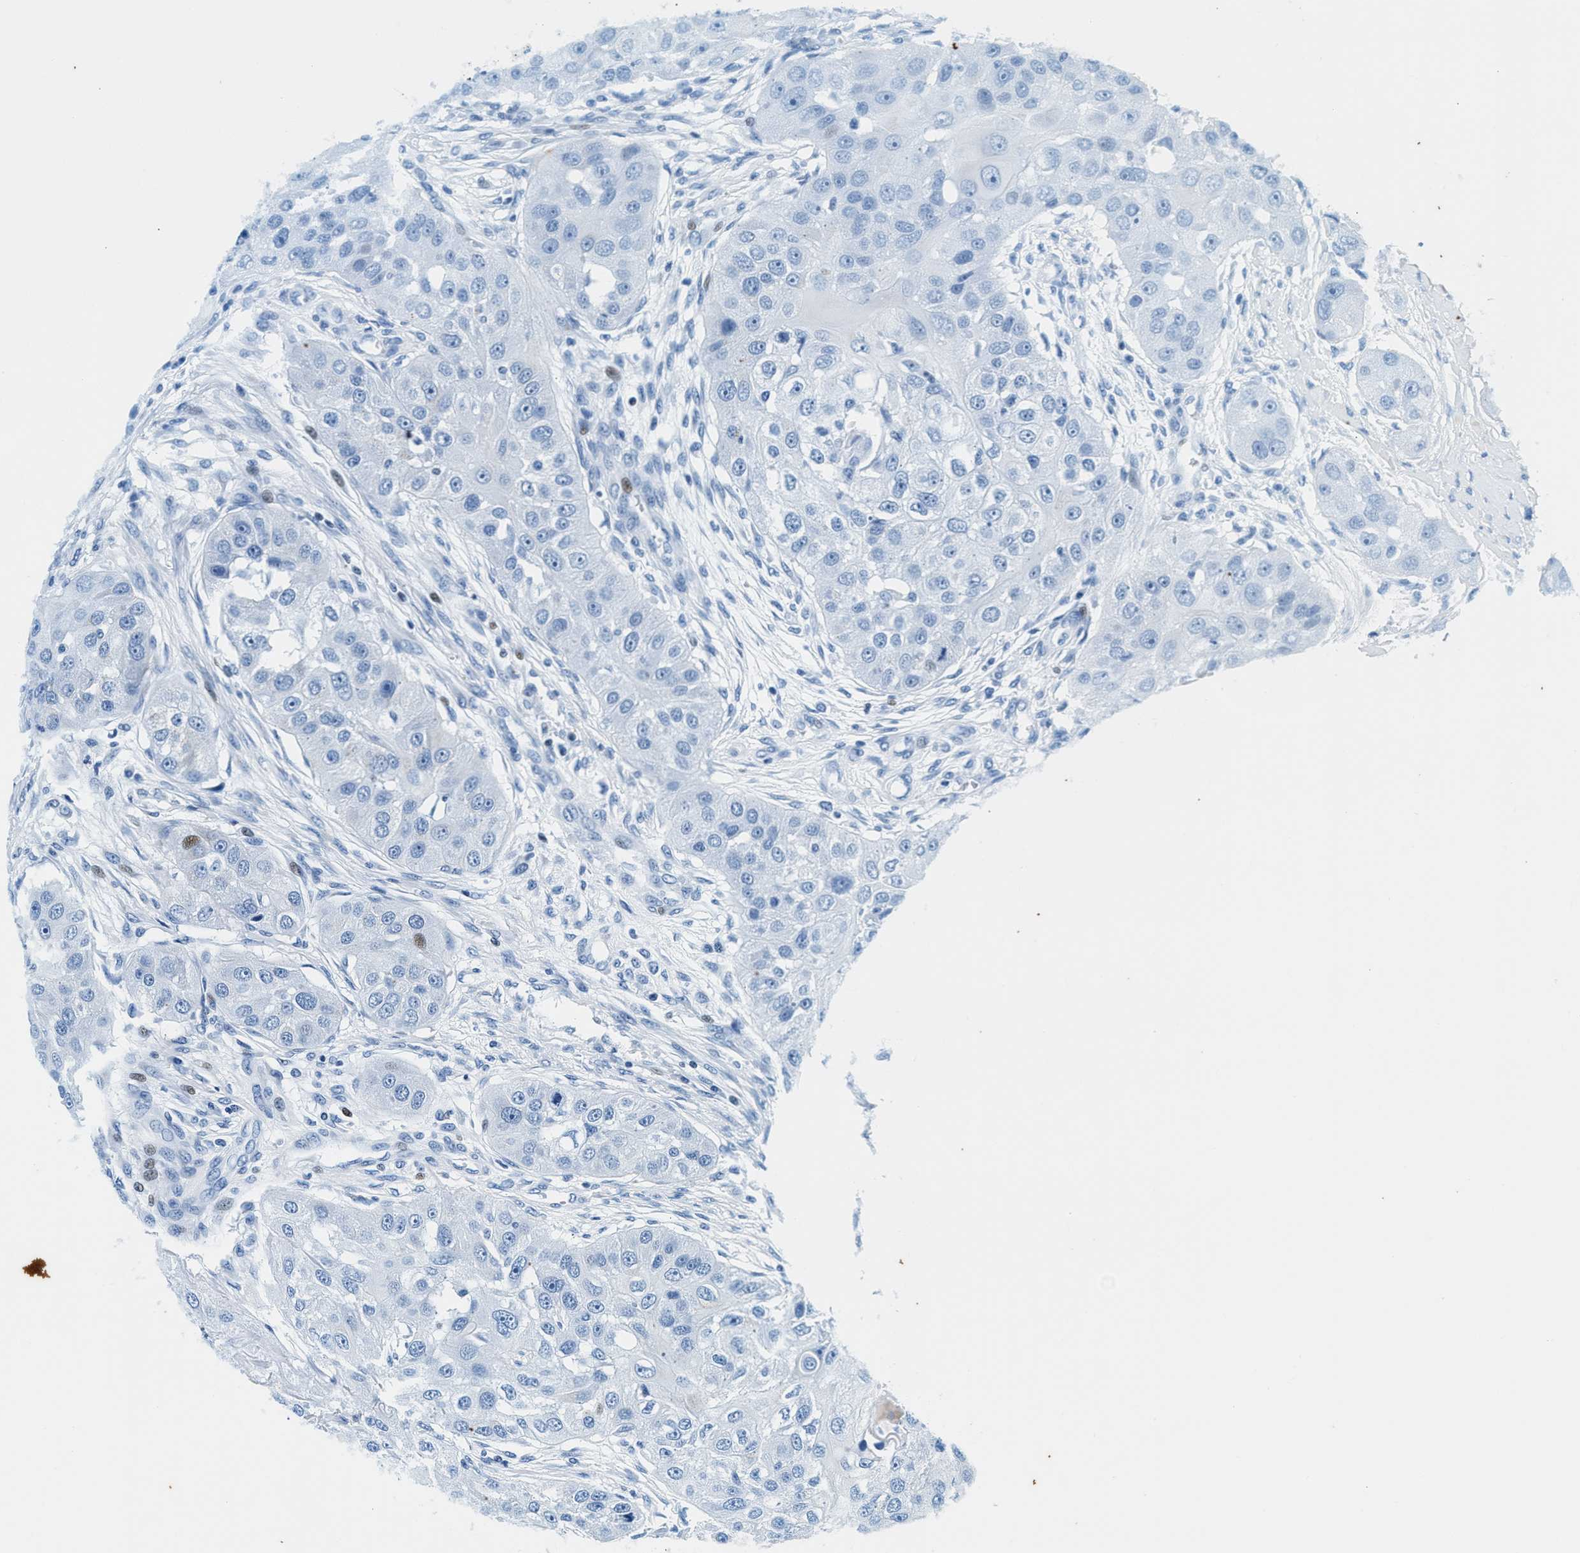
{"staining": {"intensity": "negative", "quantity": "none", "location": "none"}, "tissue": "head and neck cancer", "cell_type": "Tumor cells", "image_type": "cancer", "snomed": [{"axis": "morphology", "description": "Normal tissue, NOS"}, {"axis": "morphology", "description": "Squamous cell carcinoma, NOS"}, {"axis": "topography", "description": "Skeletal muscle"}, {"axis": "topography", "description": "Head-Neck"}], "caption": "The image displays no significant staining in tumor cells of head and neck cancer (squamous cell carcinoma).", "gene": "VPS53", "patient": {"sex": "male", "age": 51}}